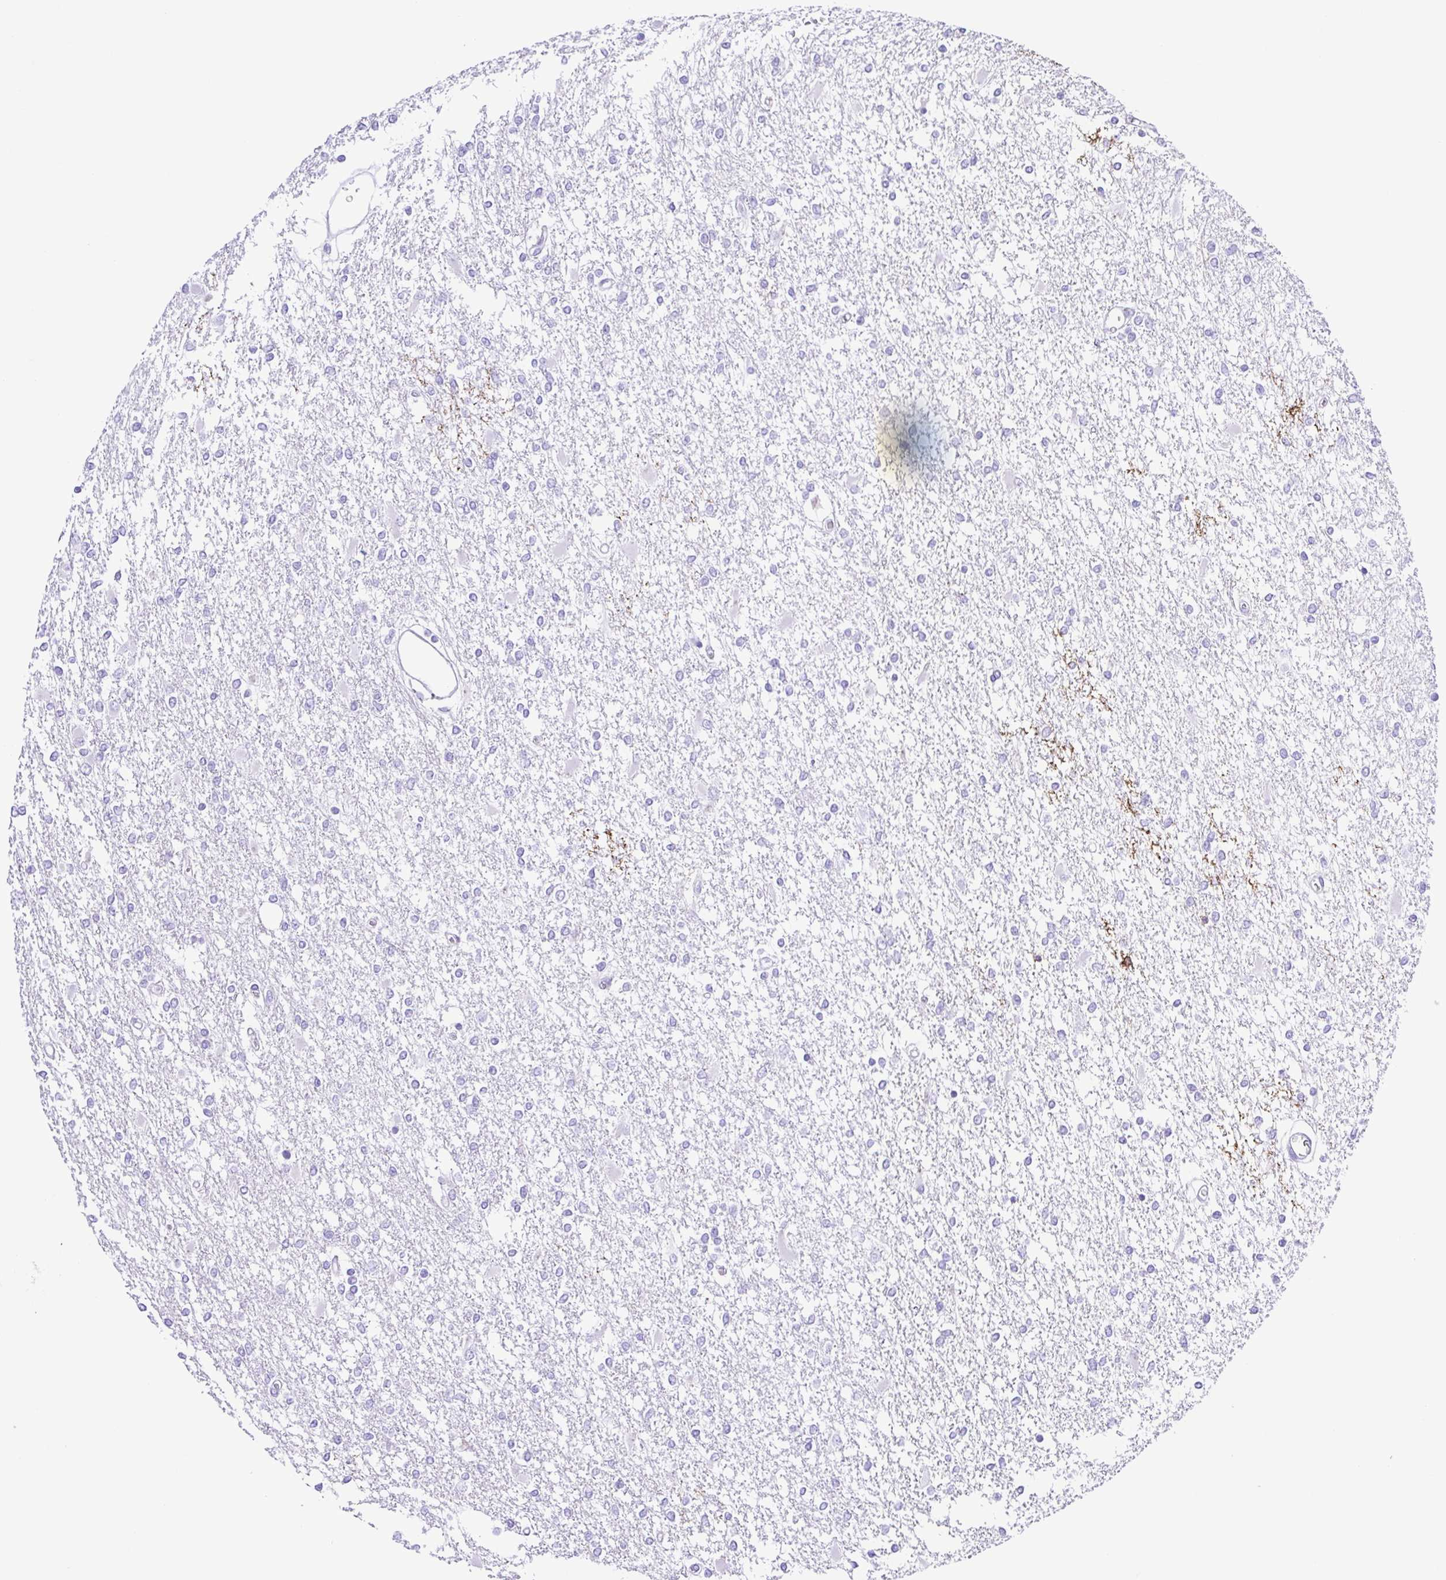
{"staining": {"intensity": "negative", "quantity": "none", "location": "none"}, "tissue": "glioma", "cell_type": "Tumor cells", "image_type": "cancer", "snomed": [{"axis": "morphology", "description": "Glioma, malignant, High grade"}, {"axis": "topography", "description": "Cerebral cortex"}], "caption": "IHC micrograph of glioma stained for a protein (brown), which shows no expression in tumor cells.", "gene": "GPR17", "patient": {"sex": "male", "age": 79}}